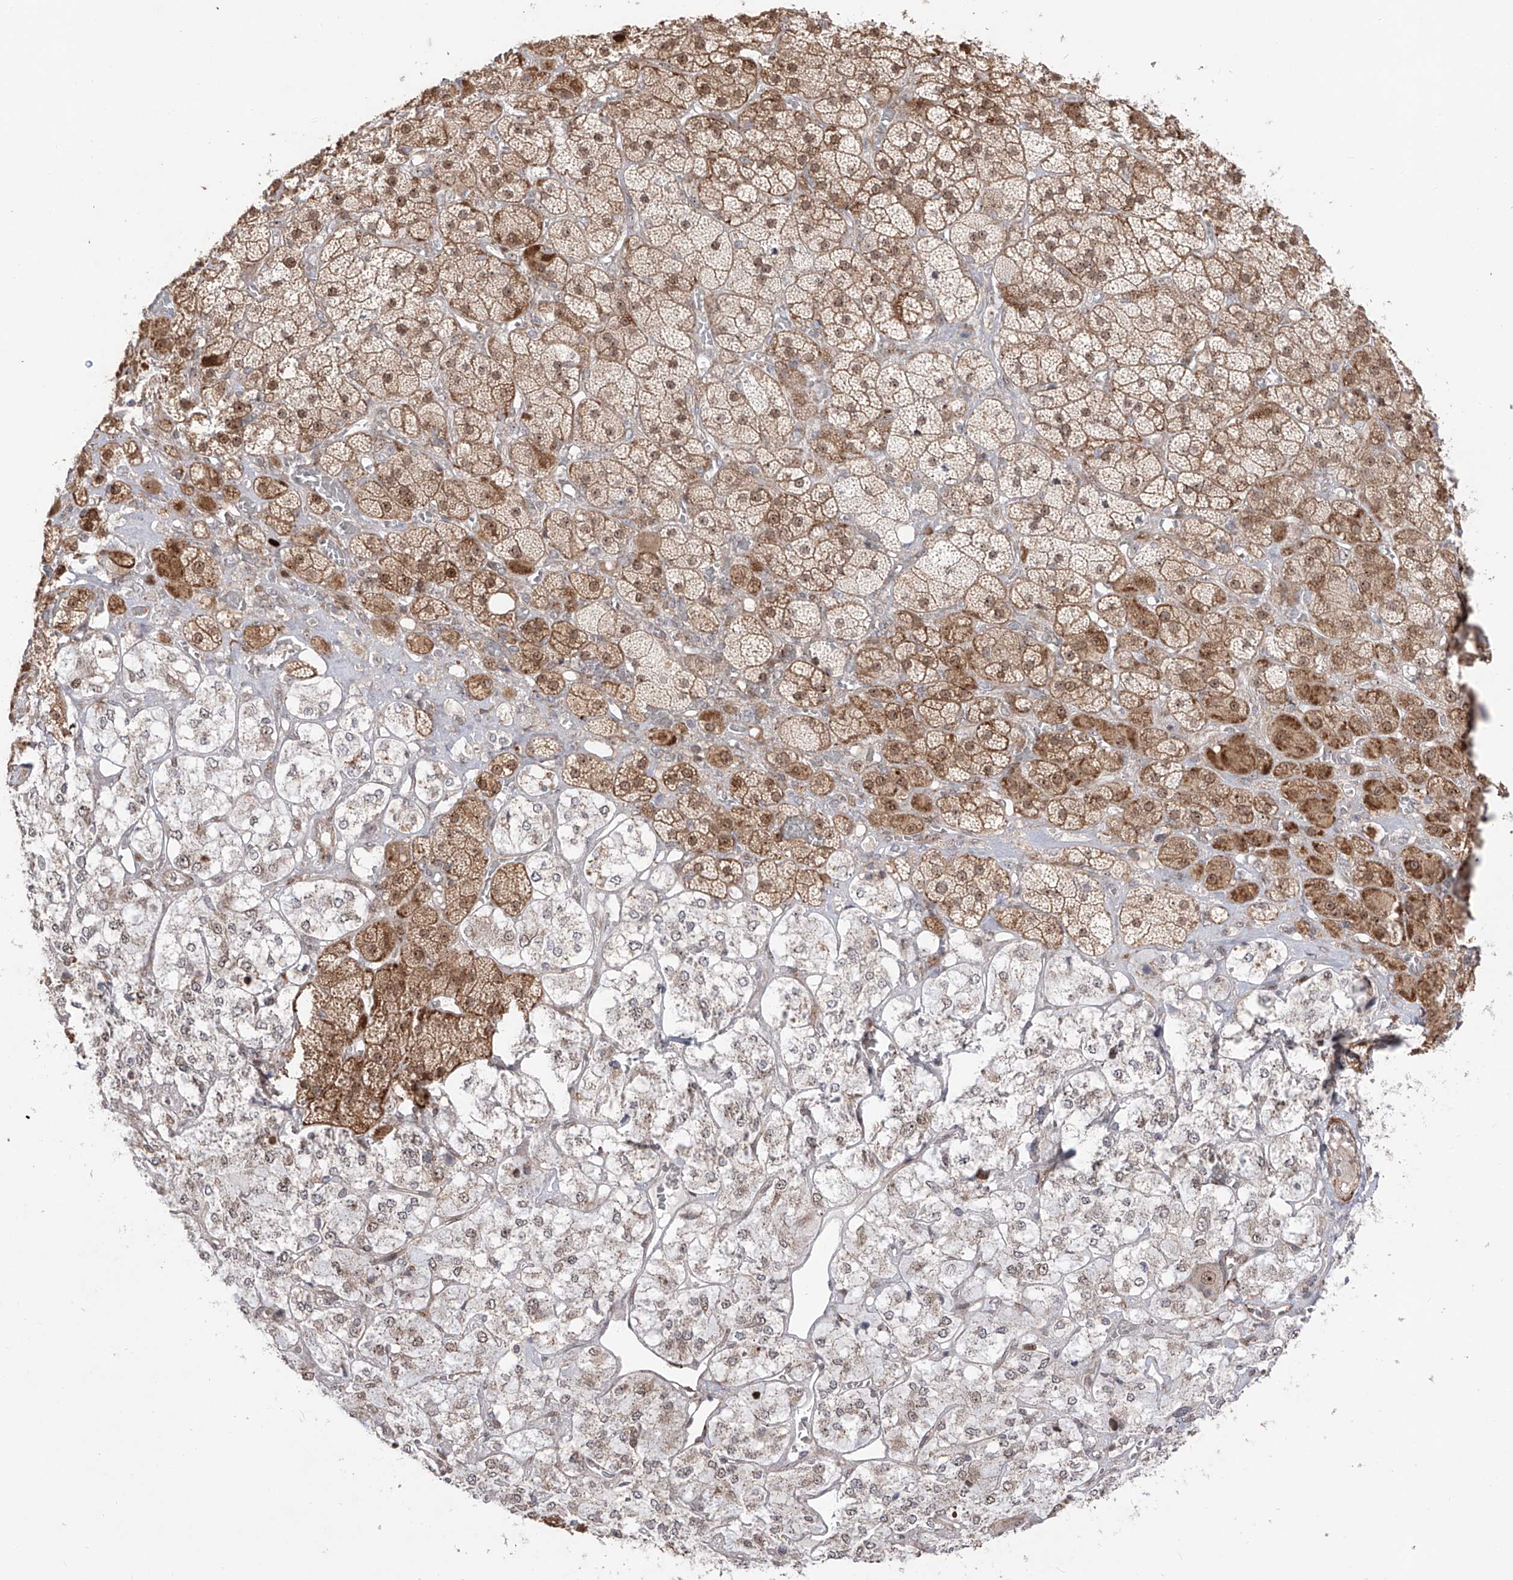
{"staining": {"intensity": "moderate", "quantity": ">75%", "location": "cytoplasmic/membranous,nuclear"}, "tissue": "adrenal gland", "cell_type": "Glandular cells", "image_type": "normal", "snomed": [{"axis": "morphology", "description": "Normal tissue, NOS"}, {"axis": "topography", "description": "Adrenal gland"}], "caption": "This image reveals IHC staining of benign human adrenal gland, with medium moderate cytoplasmic/membranous,nuclear expression in about >75% of glandular cells.", "gene": "ZNF180", "patient": {"sex": "male", "age": 57}}